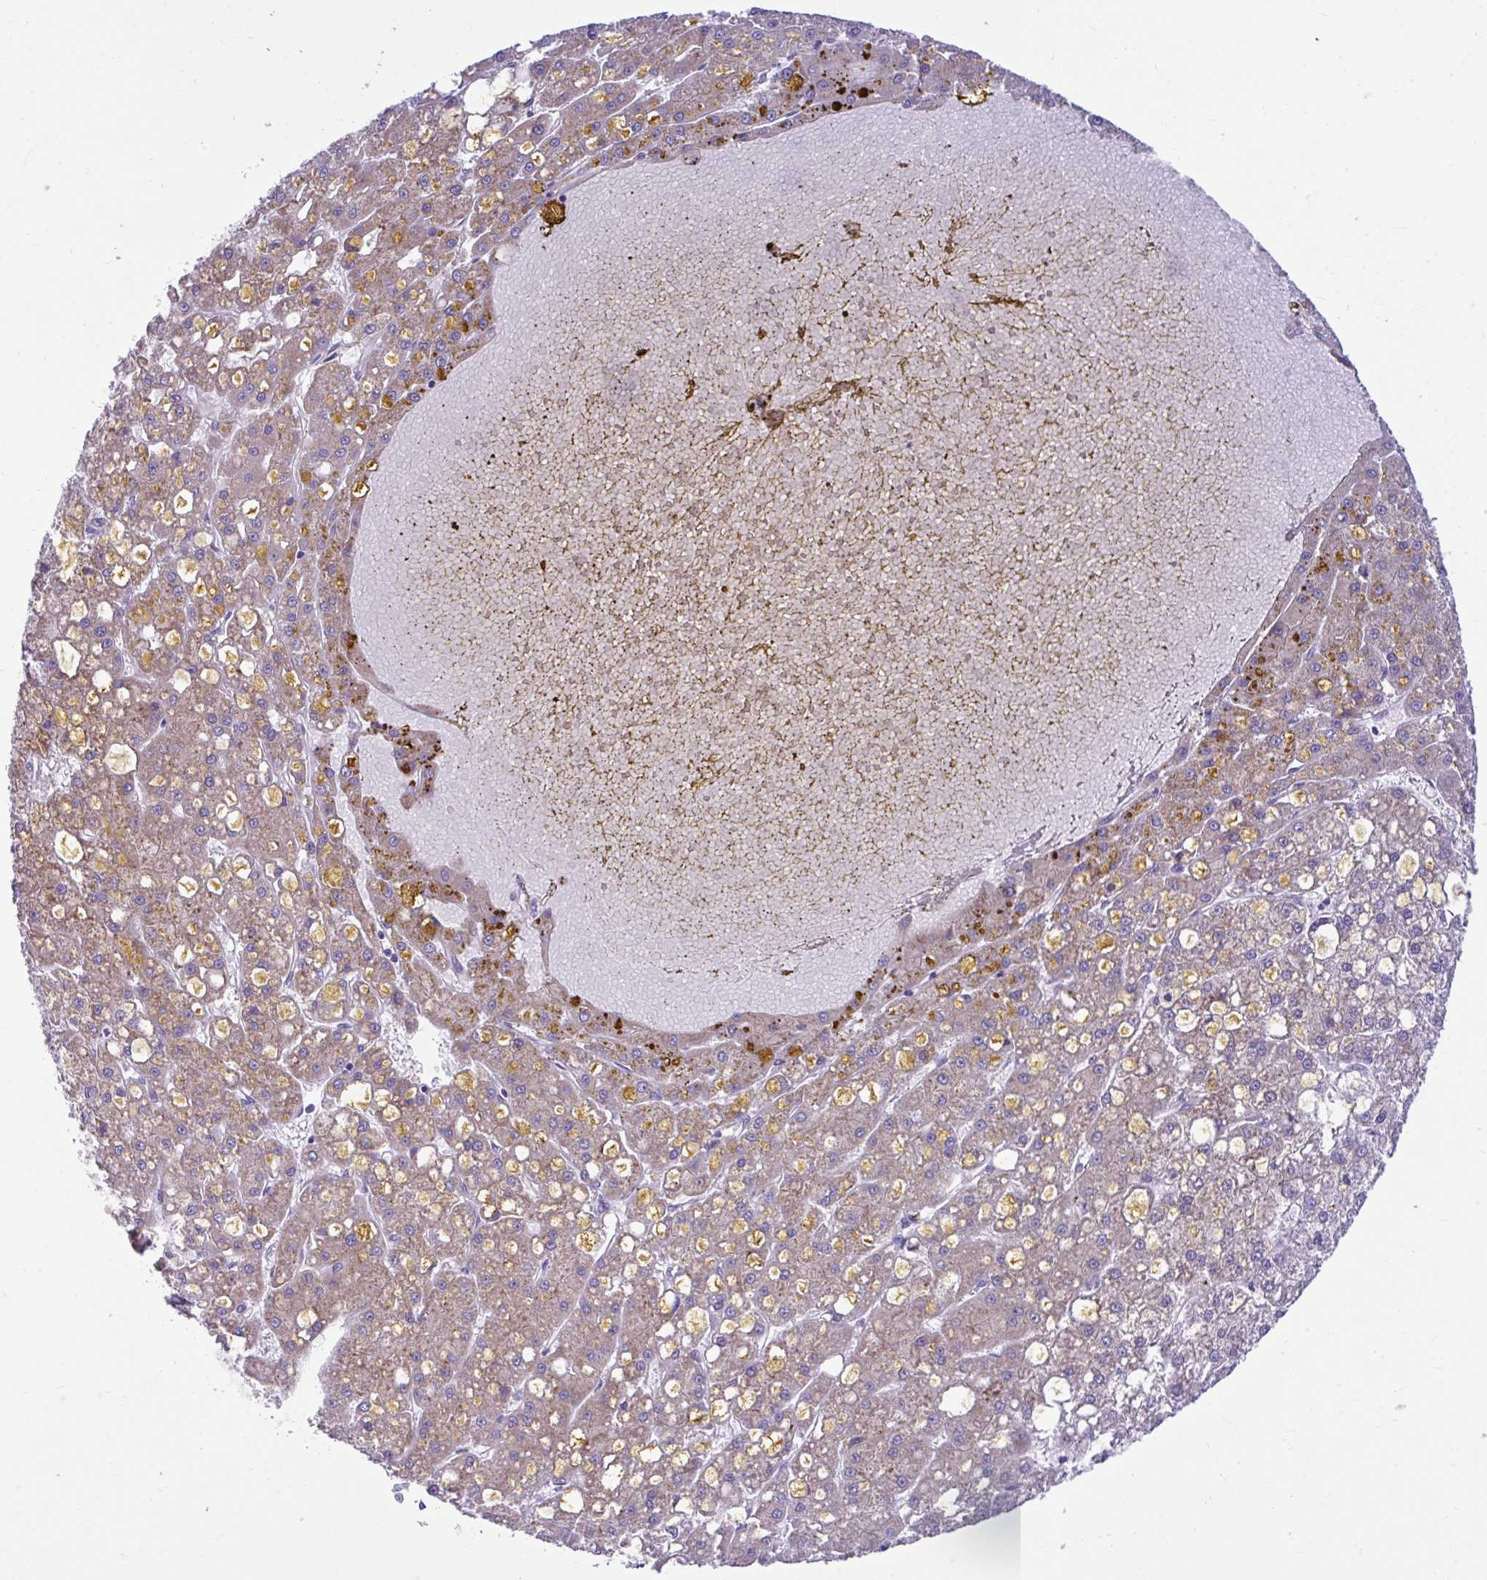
{"staining": {"intensity": "weak", "quantity": "25%-75%", "location": "cytoplasmic/membranous"}, "tissue": "liver cancer", "cell_type": "Tumor cells", "image_type": "cancer", "snomed": [{"axis": "morphology", "description": "Carcinoma, Hepatocellular, NOS"}, {"axis": "topography", "description": "Liver"}], "caption": "Protein staining displays weak cytoplasmic/membranous expression in approximately 25%-75% of tumor cells in hepatocellular carcinoma (liver). (Stains: DAB in brown, nuclei in blue, Microscopy: brightfield microscopy at high magnification).", "gene": "RPL7", "patient": {"sex": "male", "age": 67}}